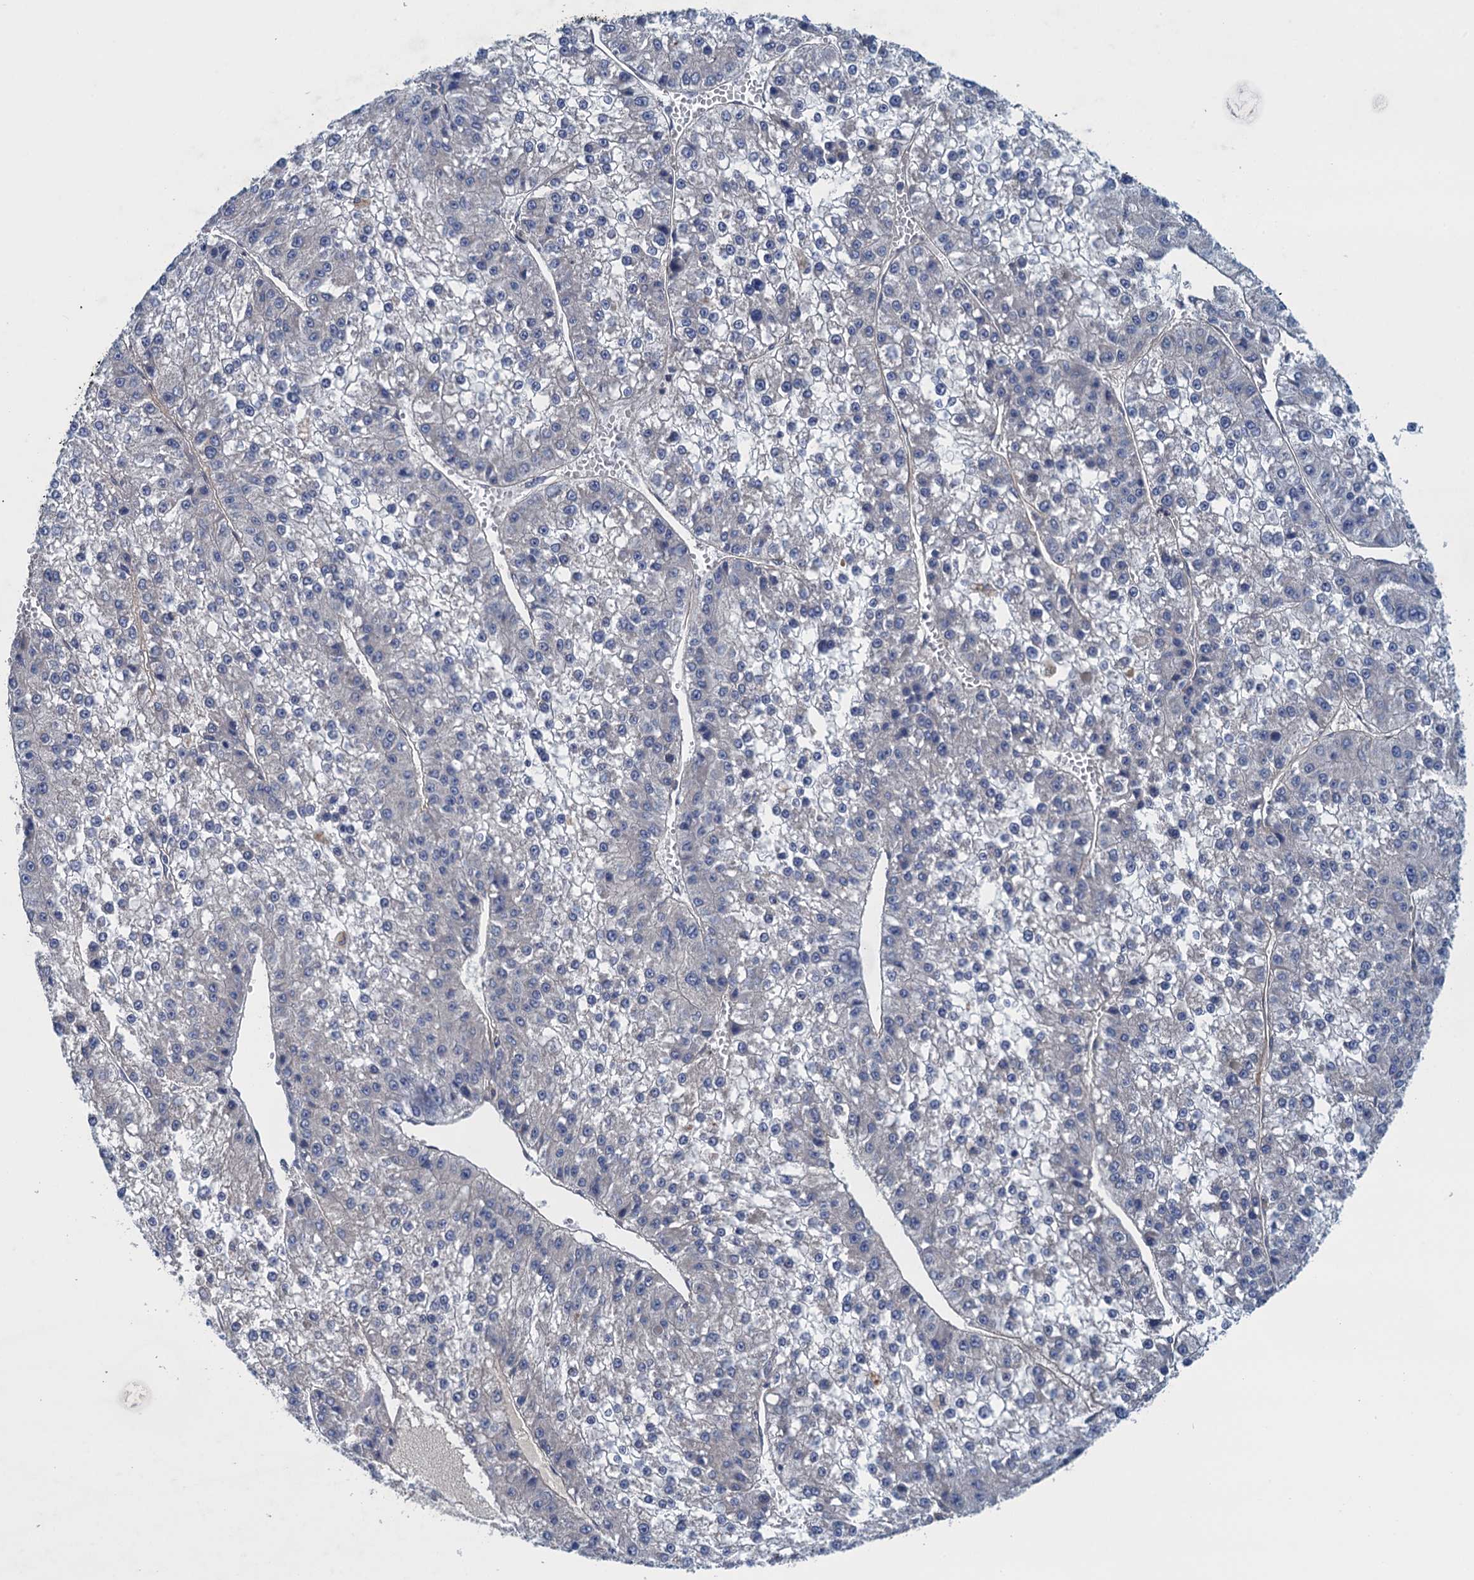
{"staining": {"intensity": "negative", "quantity": "none", "location": "none"}, "tissue": "liver cancer", "cell_type": "Tumor cells", "image_type": "cancer", "snomed": [{"axis": "morphology", "description": "Carcinoma, Hepatocellular, NOS"}, {"axis": "topography", "description": "Liver"}], "caption": "Tumor cells are negative for protein expression in human hepatocellular carcinoma (liver).", "gene": "CTU2", "patient": {"sex": "female", "age": 73}}